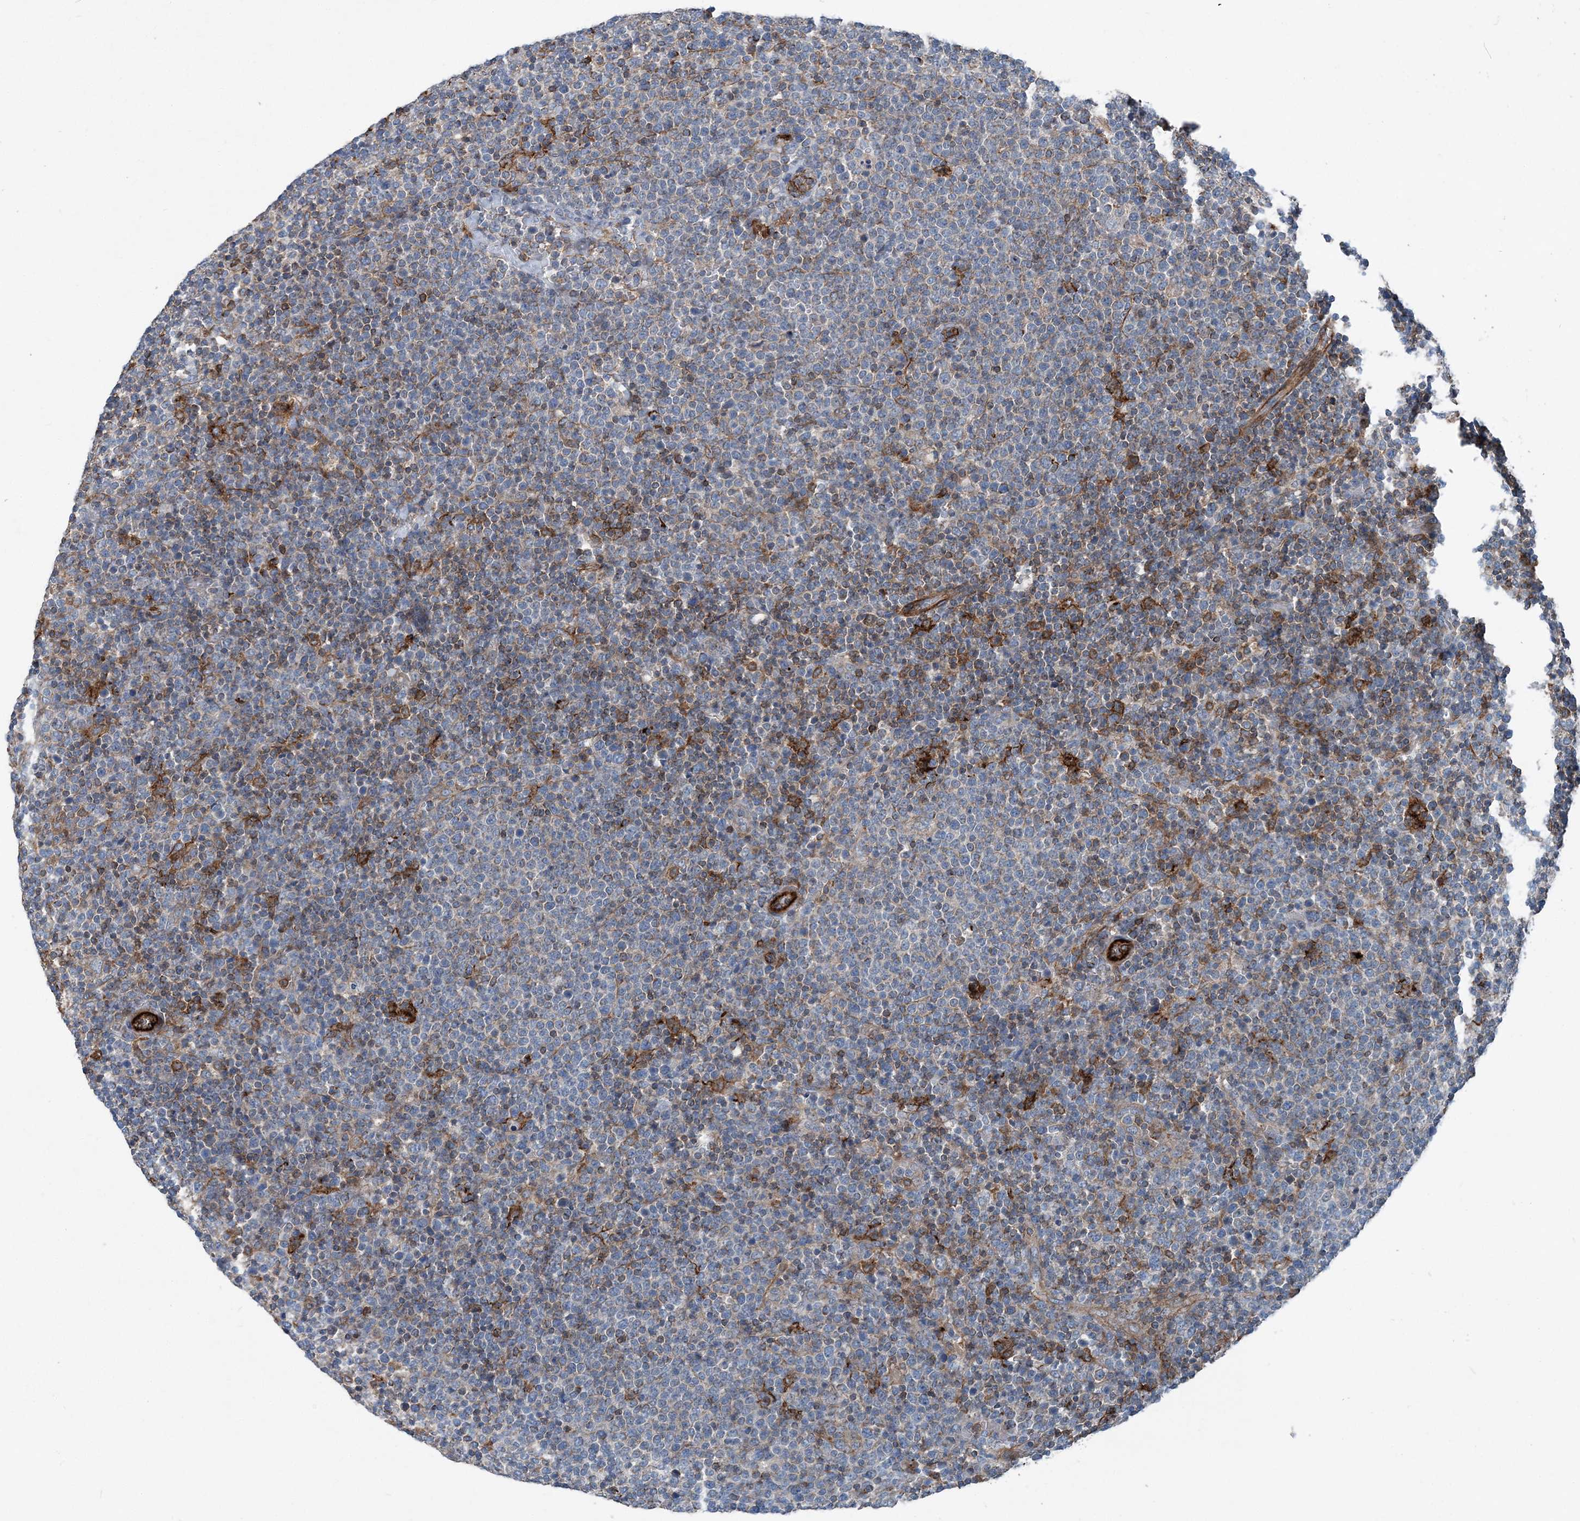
{"staining": {"intensity": "negative", "quantity": "none", "location": "none"}, "tissue": "lymphoma", "cell_type": "Tumor cells", "image_type": "cancer", "snomed": [{"axis": "morphology", "description": "Malignant lymphoma, non-Hodgkin's type, High grade"}, {"axis": "topography", "description": "Lymph node"}], "caption": "Micrograph shows no significant protein expression in tumor cells of malignant lymphoma, non-Hodgkin's type (high-grade).", "gene": "DGUOK", "patient": {"sex": "male", "age": 61}}